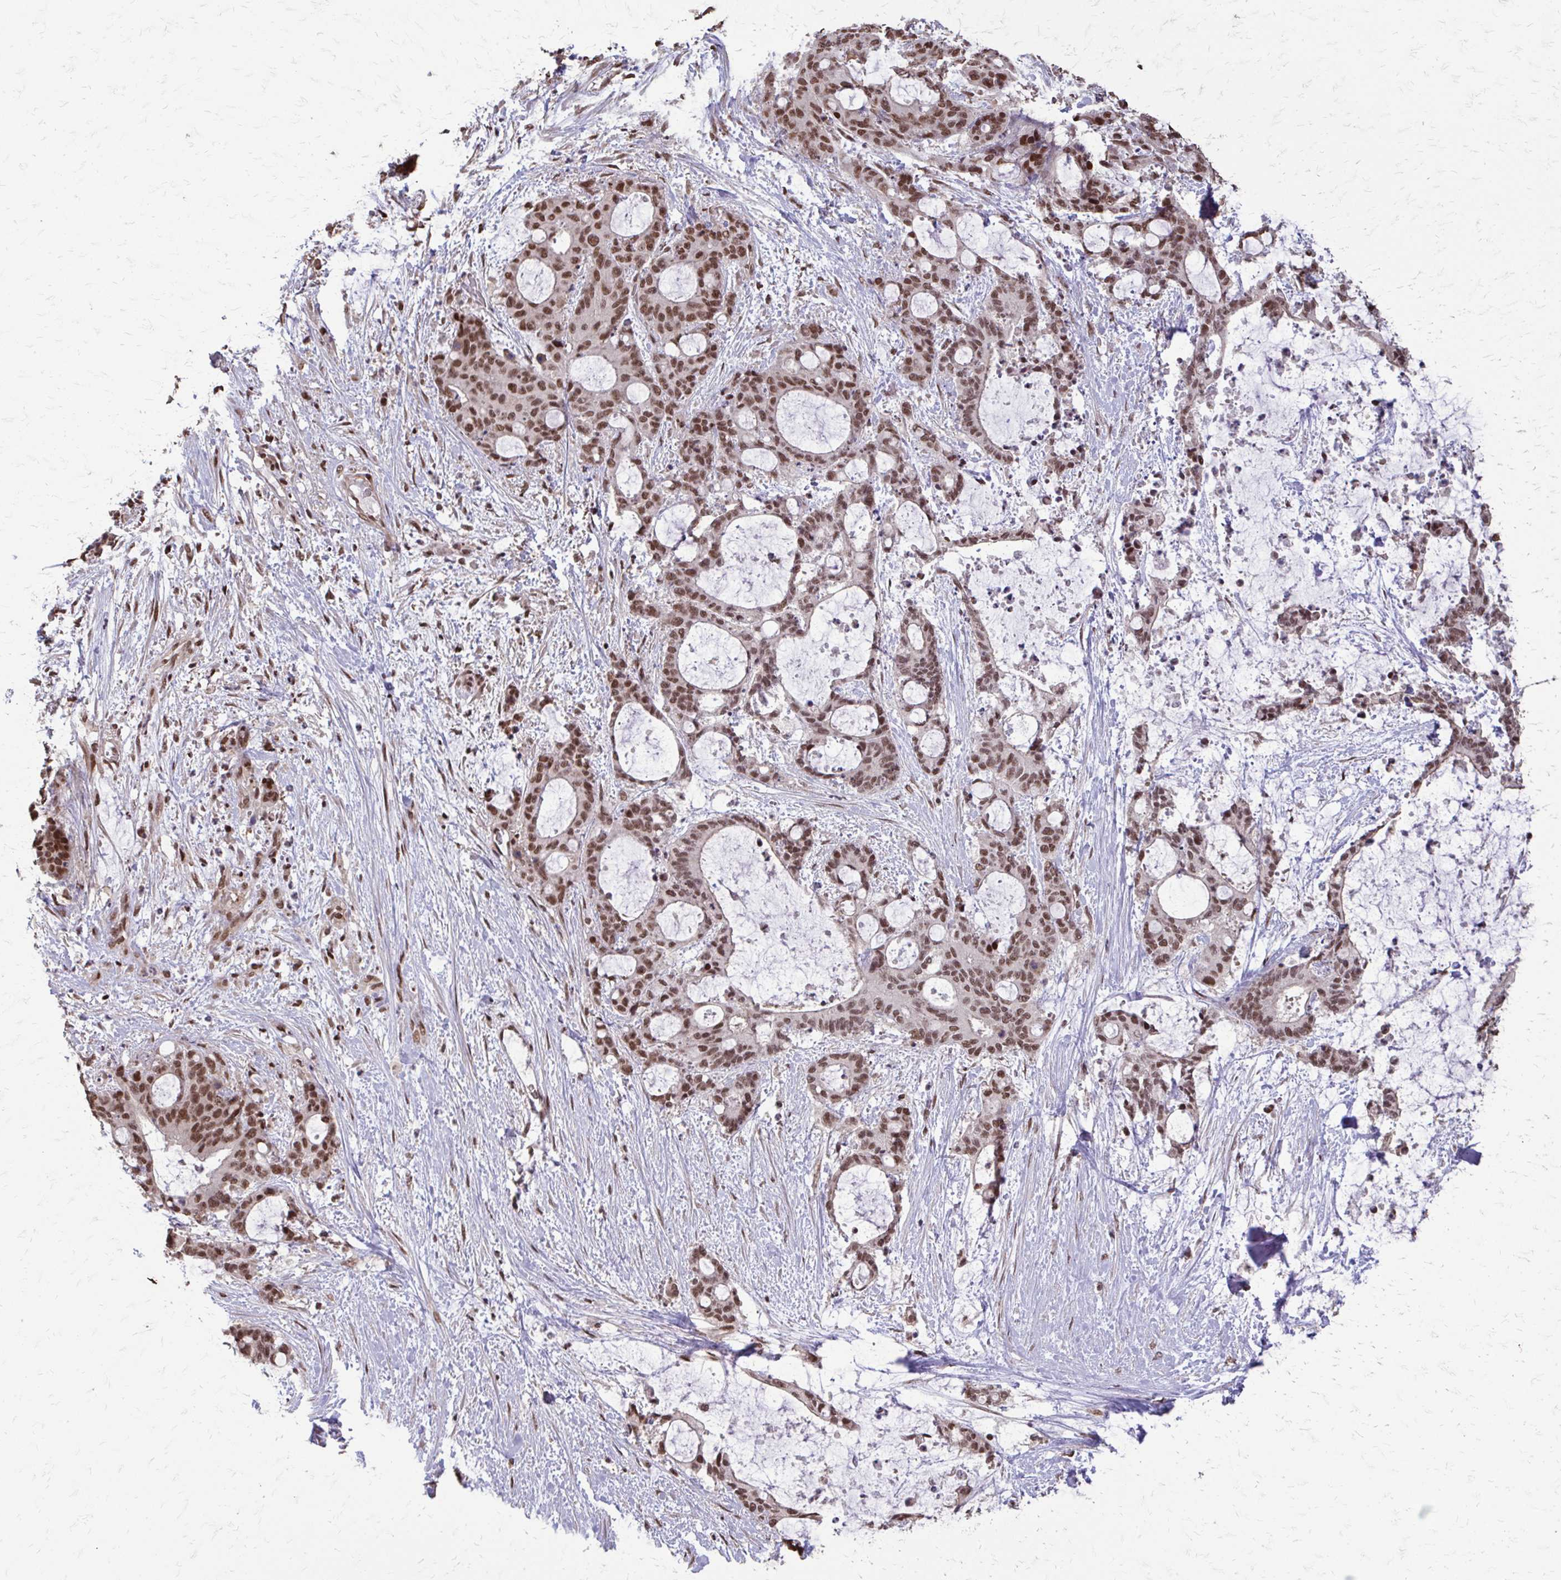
{"staining": {"intensity": "moderate", "quantity": ">75%", "location": "nuclear"}, "tissue": "liver cancer", "cell_type": "Tumor cells", "image_type": "cancer", "snomed": [{"axis": "morphology", "description": "Normal tissue, NOS"}, {"axis": "morphology", "description": "Cholangiocarcinoma"}, {"axis": "topography", "description": "Liver"}, {"axis": "topography", "description": "Peripheral nerve tissue"}], "caption": "About >75% of tumor cells in human liver cancer demonstrate moderate nuclear protein positivity as visualized by brown immunohistochemical staining.", "gene": "SS18", "patient": {"sex": "female", "age": 73}}